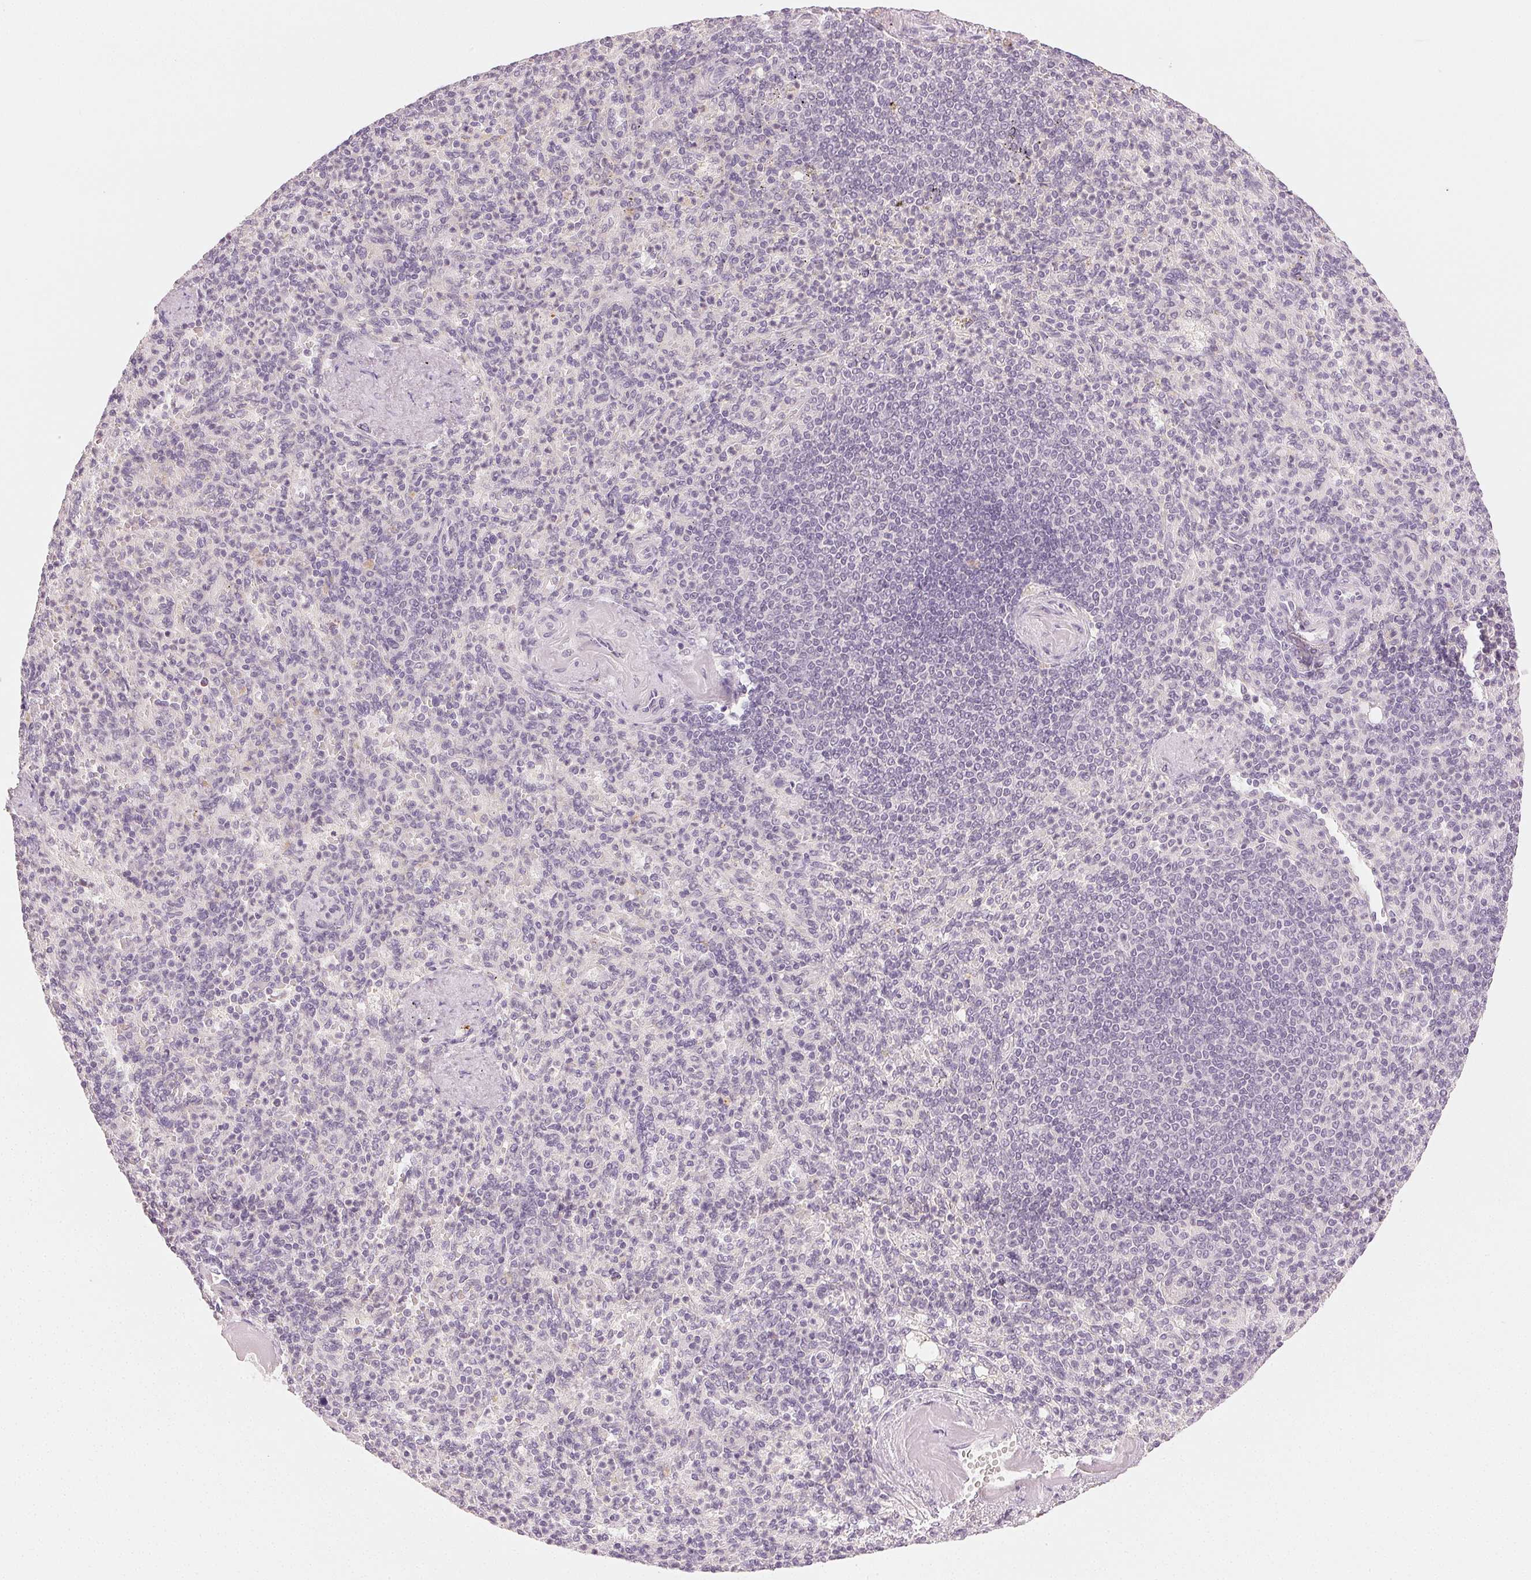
{"staining": {"intensity": "negative", "quantity": "none", "location": "none"}, "tissue": "spleen", "cell_type": "Cells in red pulp", "image_type": "normal", "snomed": [{"axis": "morphology", "description": "Normal tissue, NOS"}, {"axis": "topography", "description": "Spleen"}], "caption": "IHC image of unremarkable spleen stained for a protein (brown), which demonstrates no positivity in cells in red pulp. The staining is performed using DAB brown chromogen with nuclei counter-stained in using hematoxylin.", "gene": "MAP1LC3A", "patient": {"sex": "female", "age": 74}}